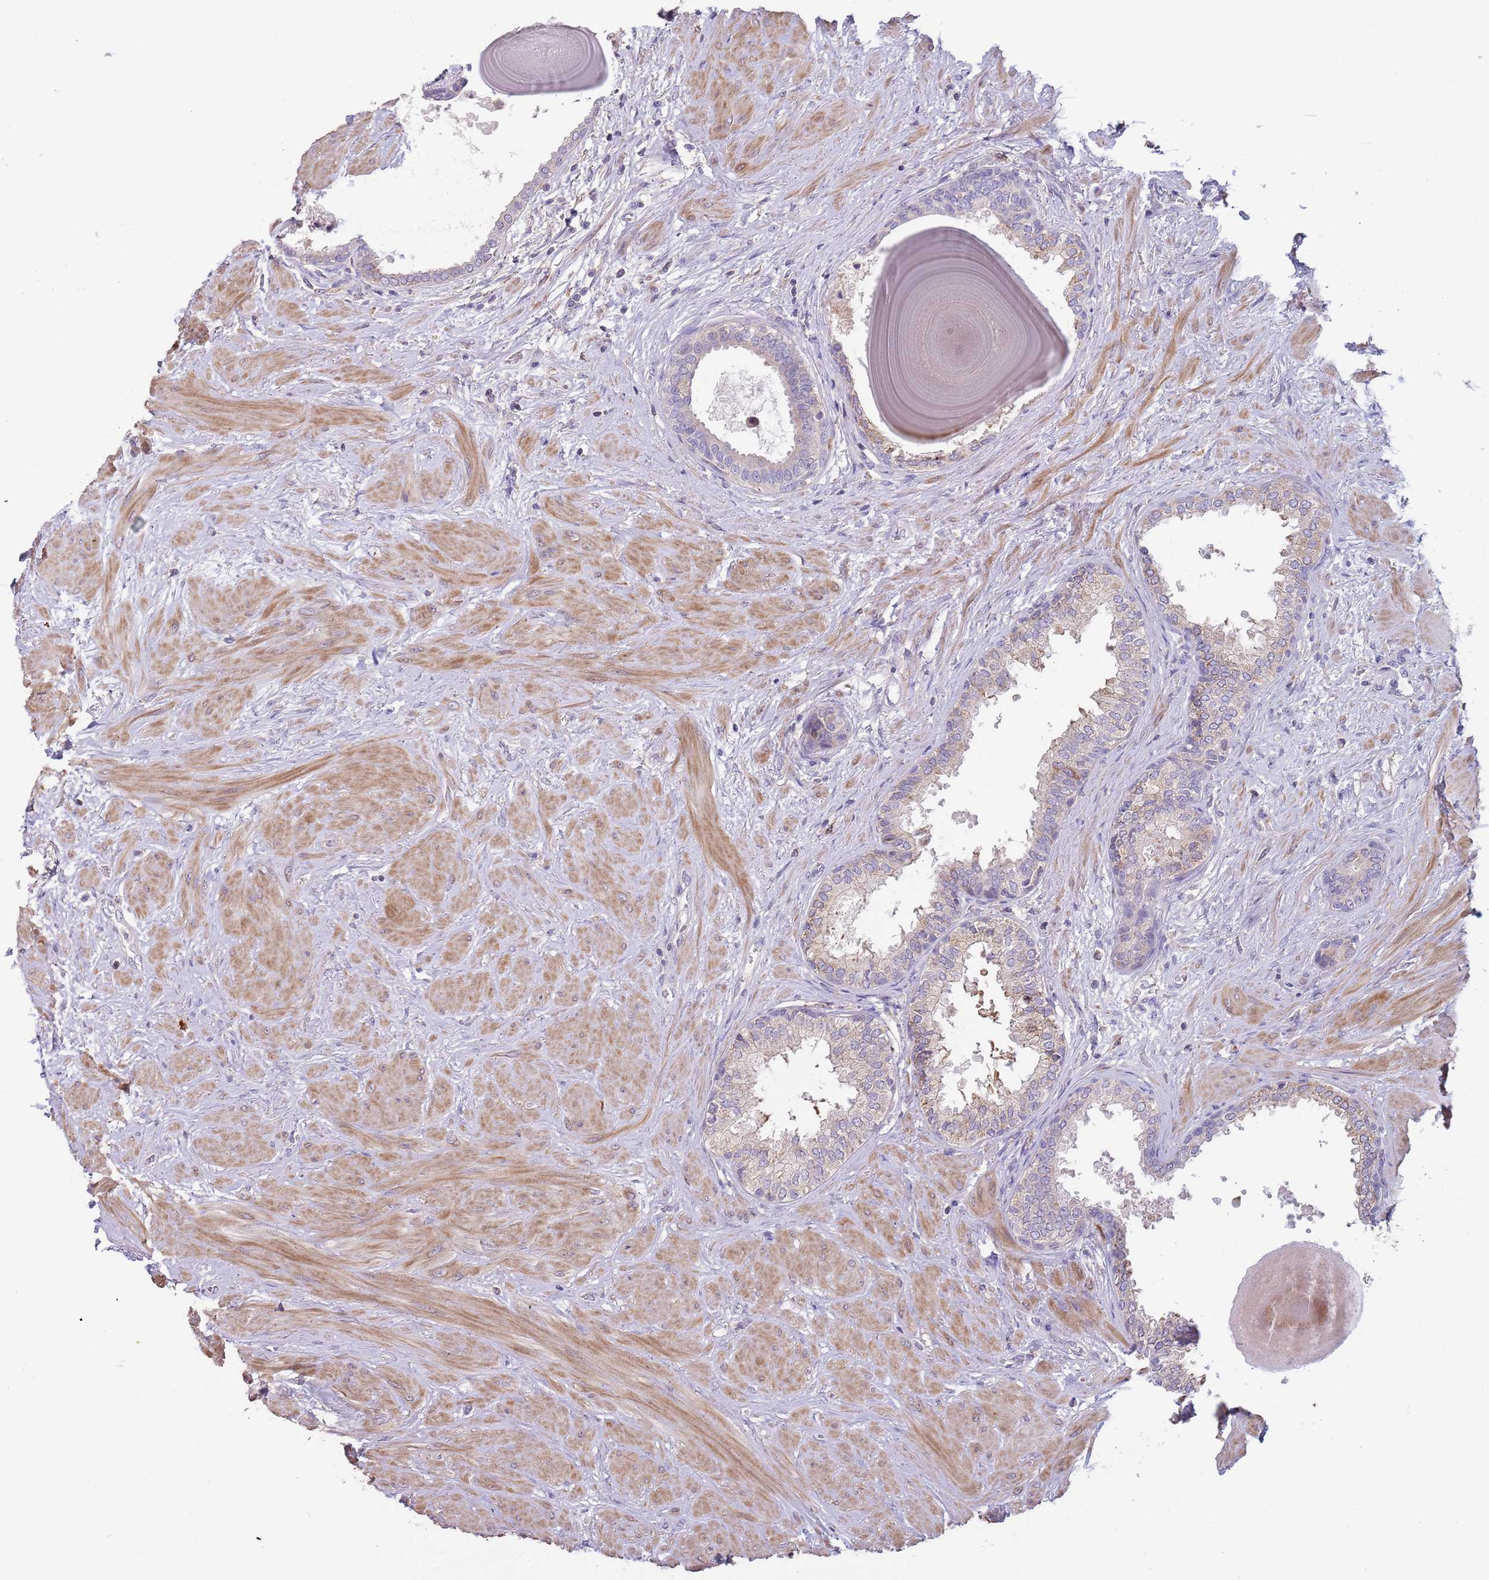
{"staining": {"intensity": "weak", "quantity": "<25%", "location": "cytoplasmic/membranous"}, "tissue": "prostate", "cell_type": "Glandular cells", "image_type": "normal", "snomed": [{"axis": "morphology", "description": "Normal tissue, NOS"}, {"axis": "topography", "description": "Prostate"}], "caption": "High power microscopy histopathology image of an immunohistochemistry (IHC) micrograph of benign prostate, revealing no significant positivity in glandular cells.", "gene": "SUSD1", "patient": {"sex": "male", "age": 48}}